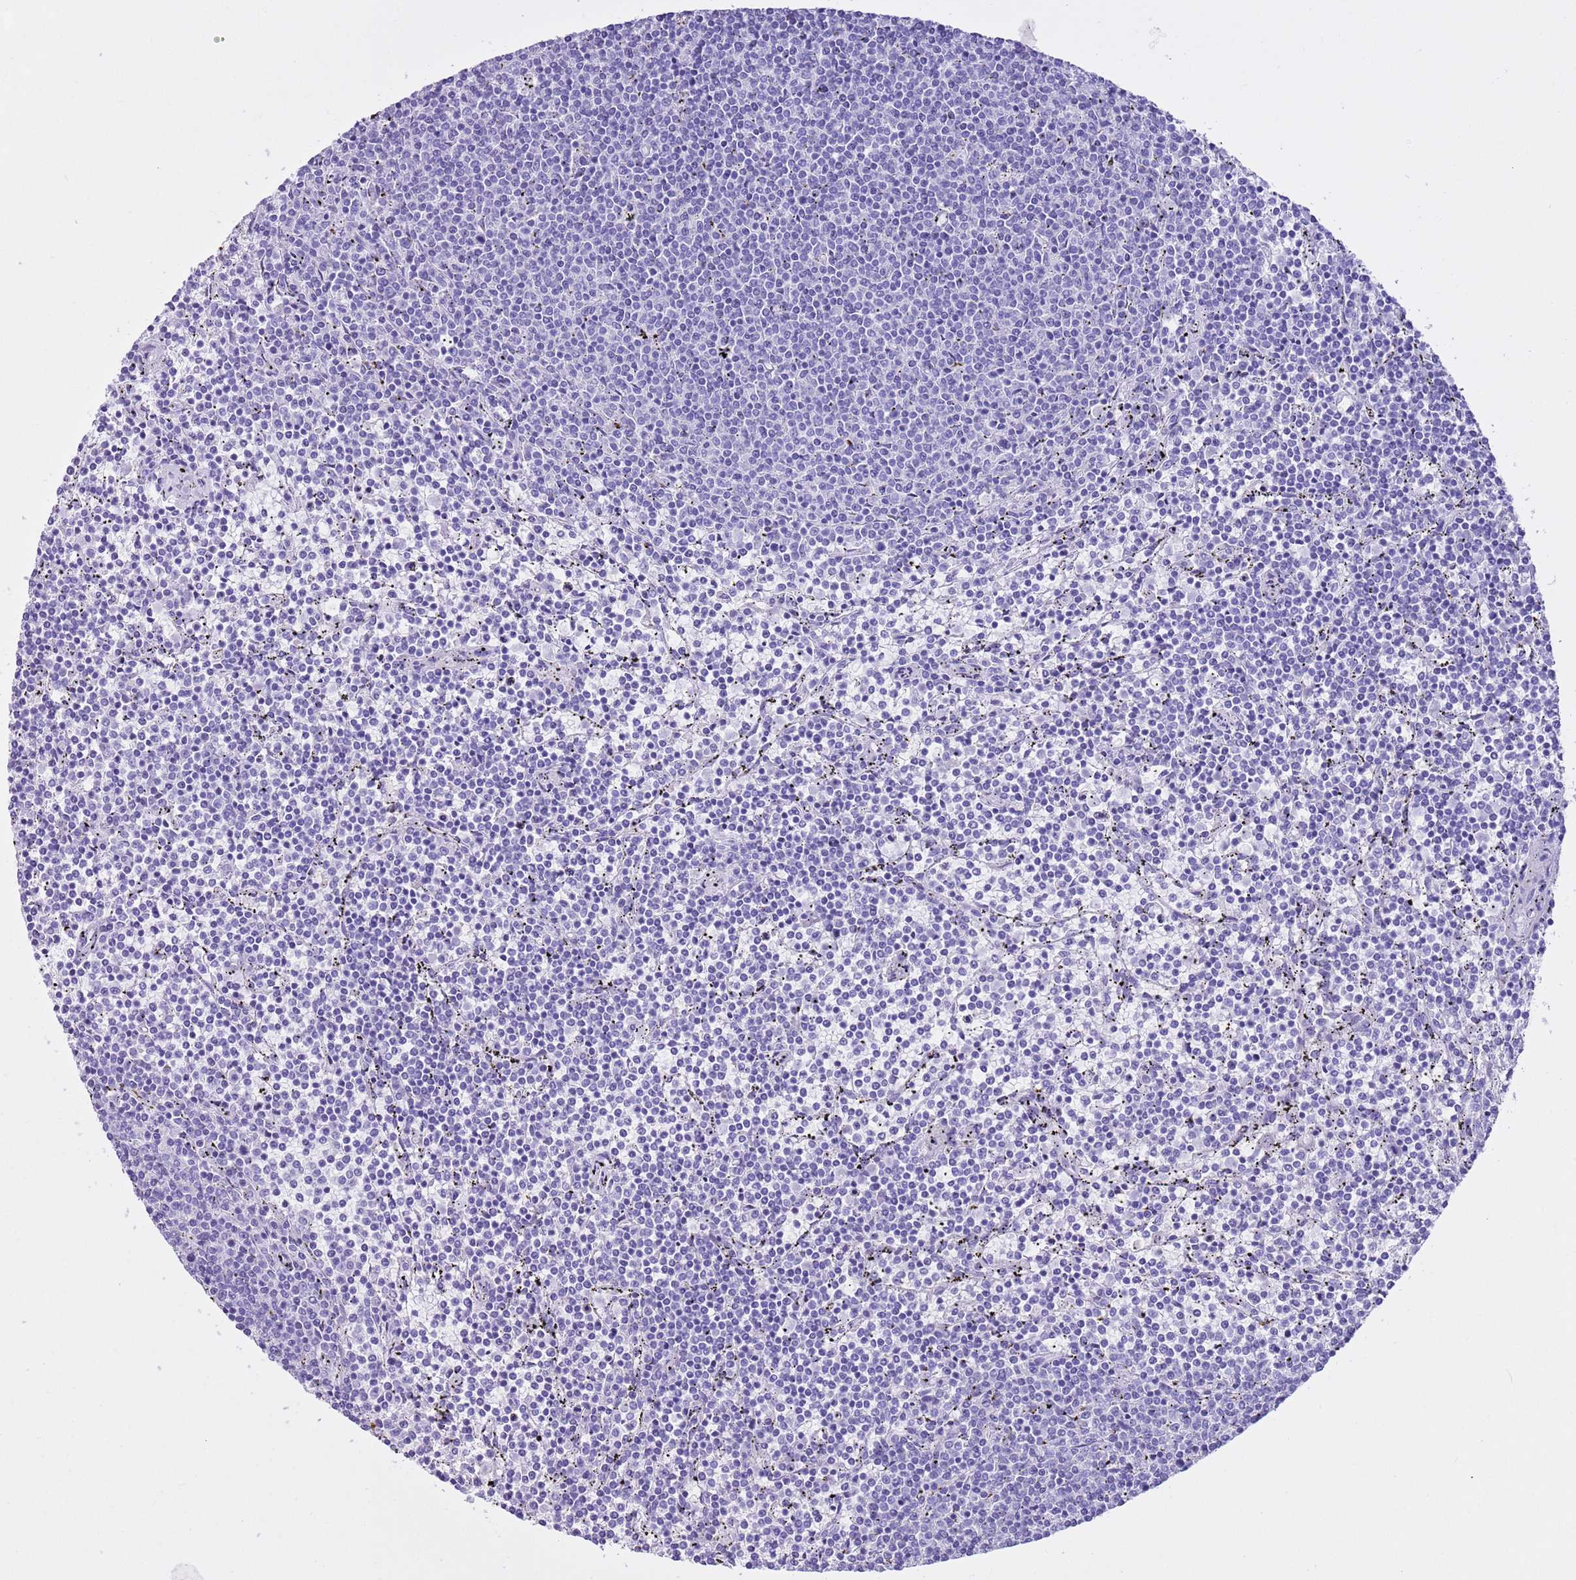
{"staining": {"intensity": "negative", "quantity": "none", "location": "none"}, "tissue": "lymphoma", "cell_type": "Tumor cells", "image_type": "cancer", "snomed": [{"axis": "morphology", "description": "Malignant lymphoma, non-Hodgkin's type, Low grade"}, {"axis": "topography", "description": "Spleen"}], "caption": "The photomicrograph reveals no staining of tumor cells in lymphoma.", "gene": "TMEM185B", "patient": {"sex": "female", "age": 50}}